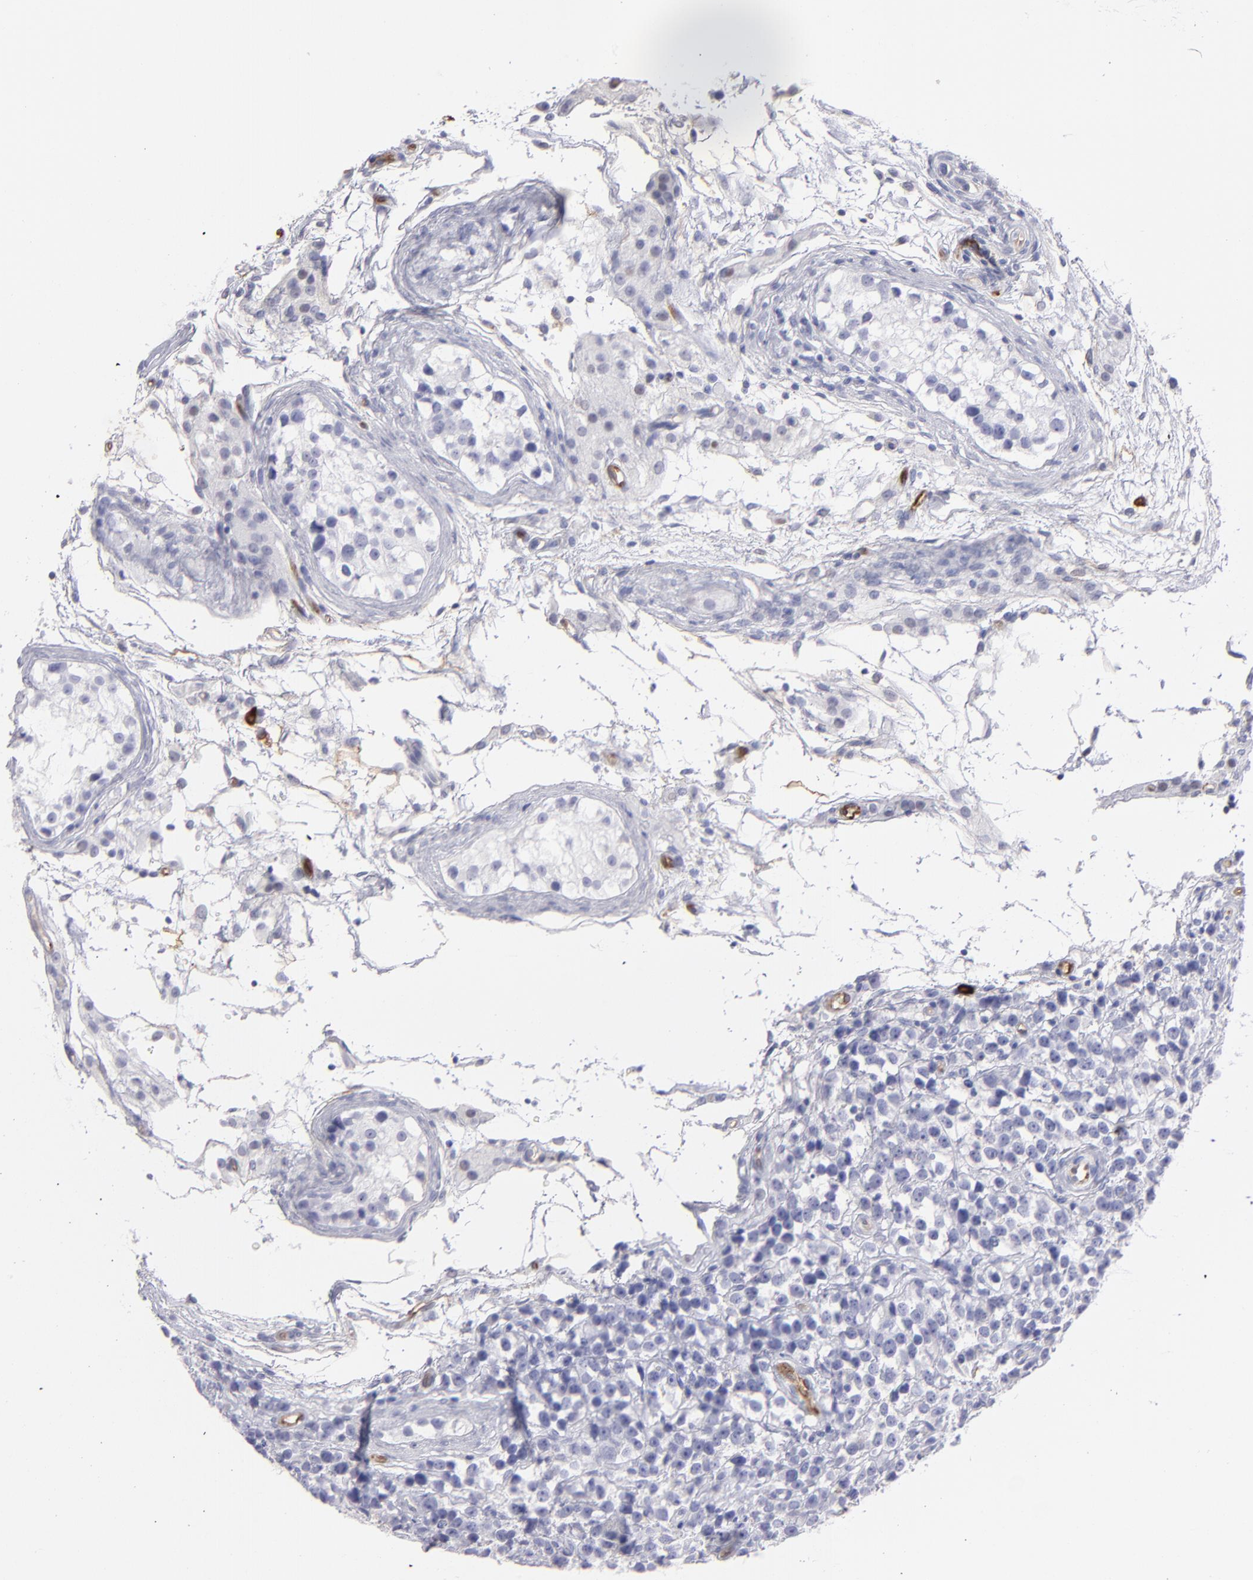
{"staining": {"intensity": "negative", "quantity": "none", "location": "none"}, "tissue": "testis cancer", "cell_type": "Tumor cells", "image_type": "cancer", "snomed": [{"axis": "morphology", "description": "Seminoma, NOS"}, {"axis": "topography", "description": "Testis"}], "caption": "Tumor cells are negative for protein expression in human testis cancer.", "gene": "AHNAK2", "patient": {"sex": "male", "age": 25}}